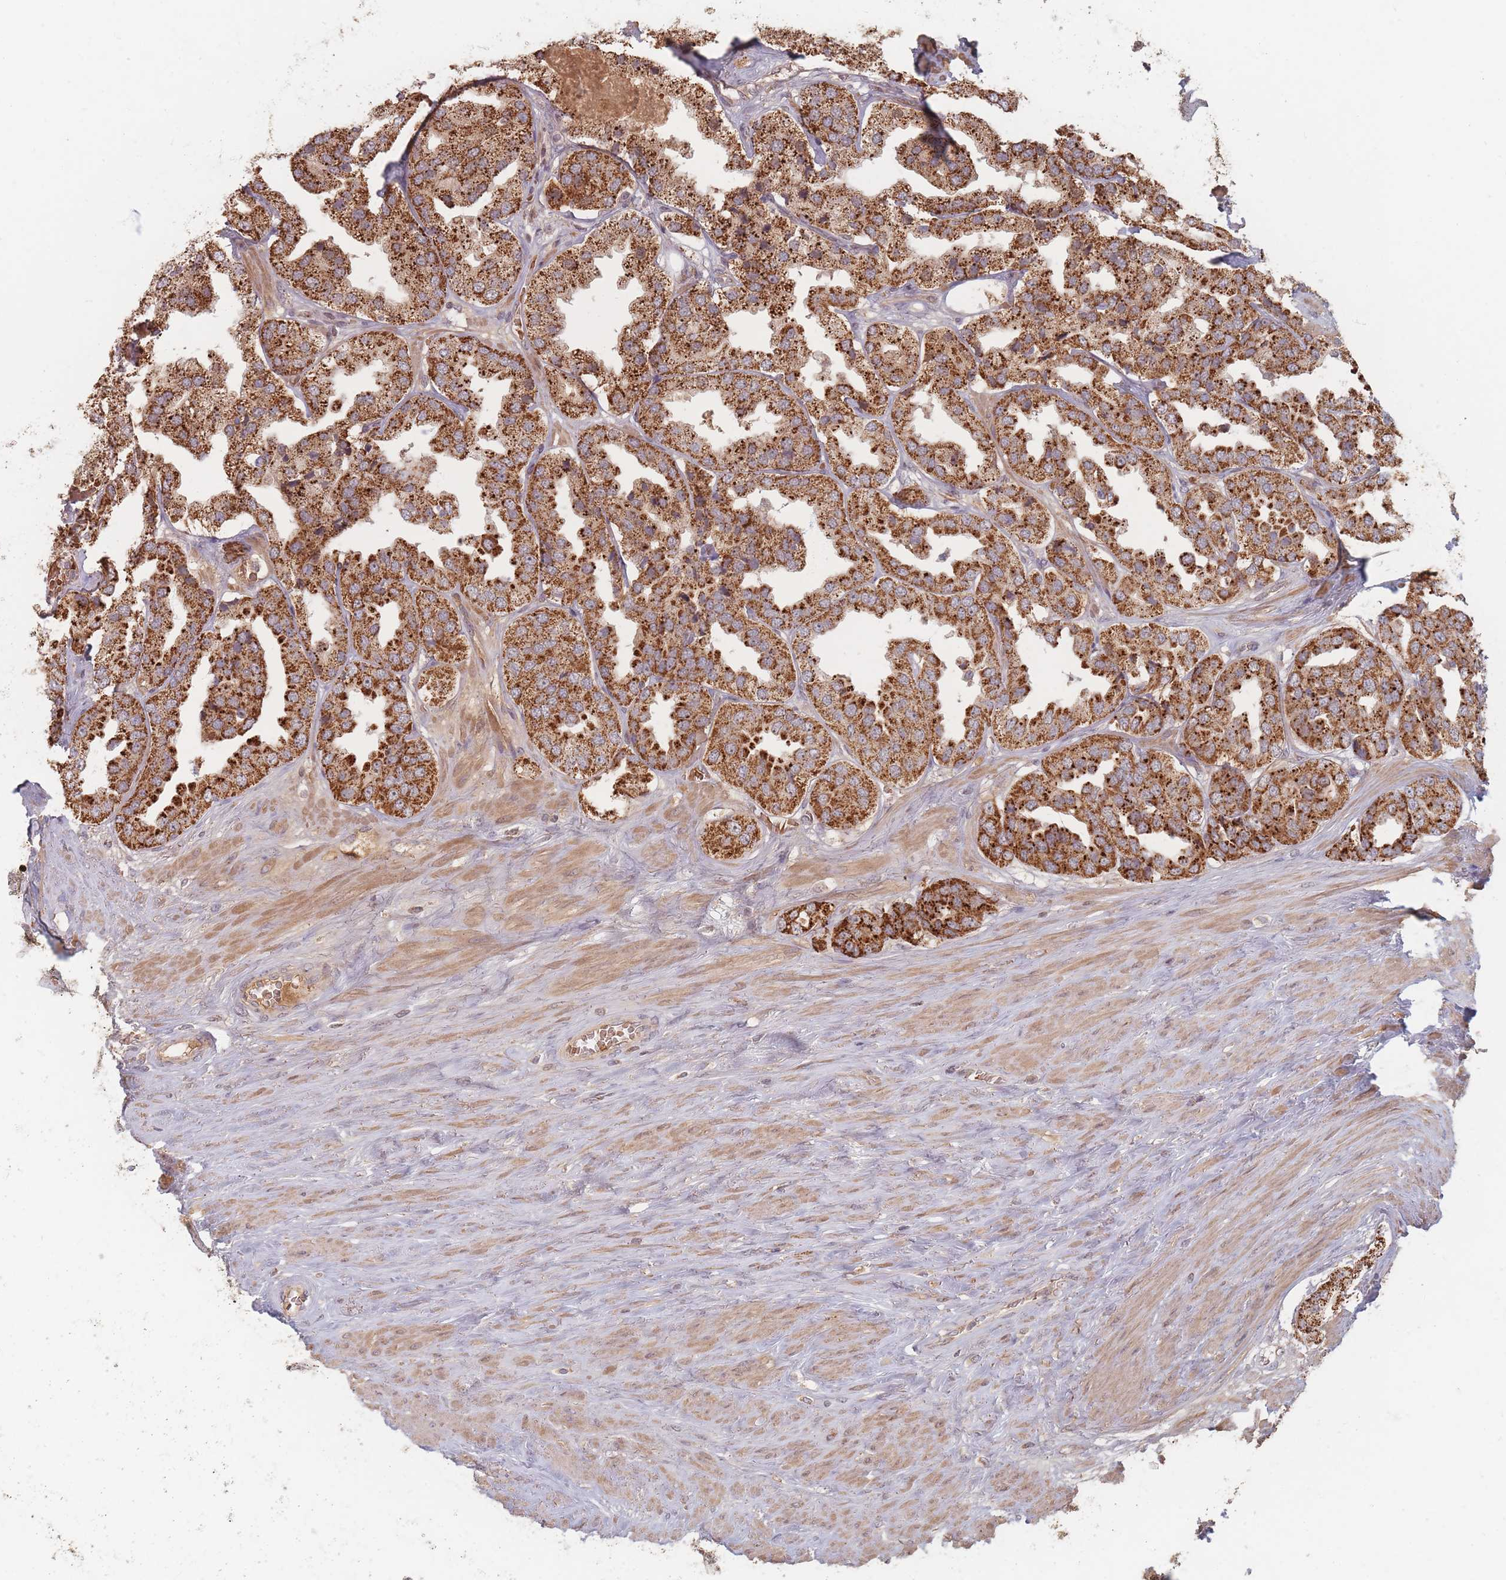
{"staining": {"intensity": "strong", "quantity": ">75%", "location": "cytoplasmic/membranous"}, "tissue": "prostate cancer", "cell_type": "Tumor cells", "image_type": "cancer", "snomed": [{"axis": "morphology", "description": "Adenocarcinoma, High grade"}, {"axis": "topography", "description": "Prostate"}], "caption": "DAB (3,3'-diaminobenzidine) immunohistochemical staining of prostate cancer (high-grade adenocarcinoma) reveals strong cytoplasmic/membranous protein positivity in about >75% of tumor cells.", "gene": "OR2M4", "patient": {"sex": "male", "age": 63}}